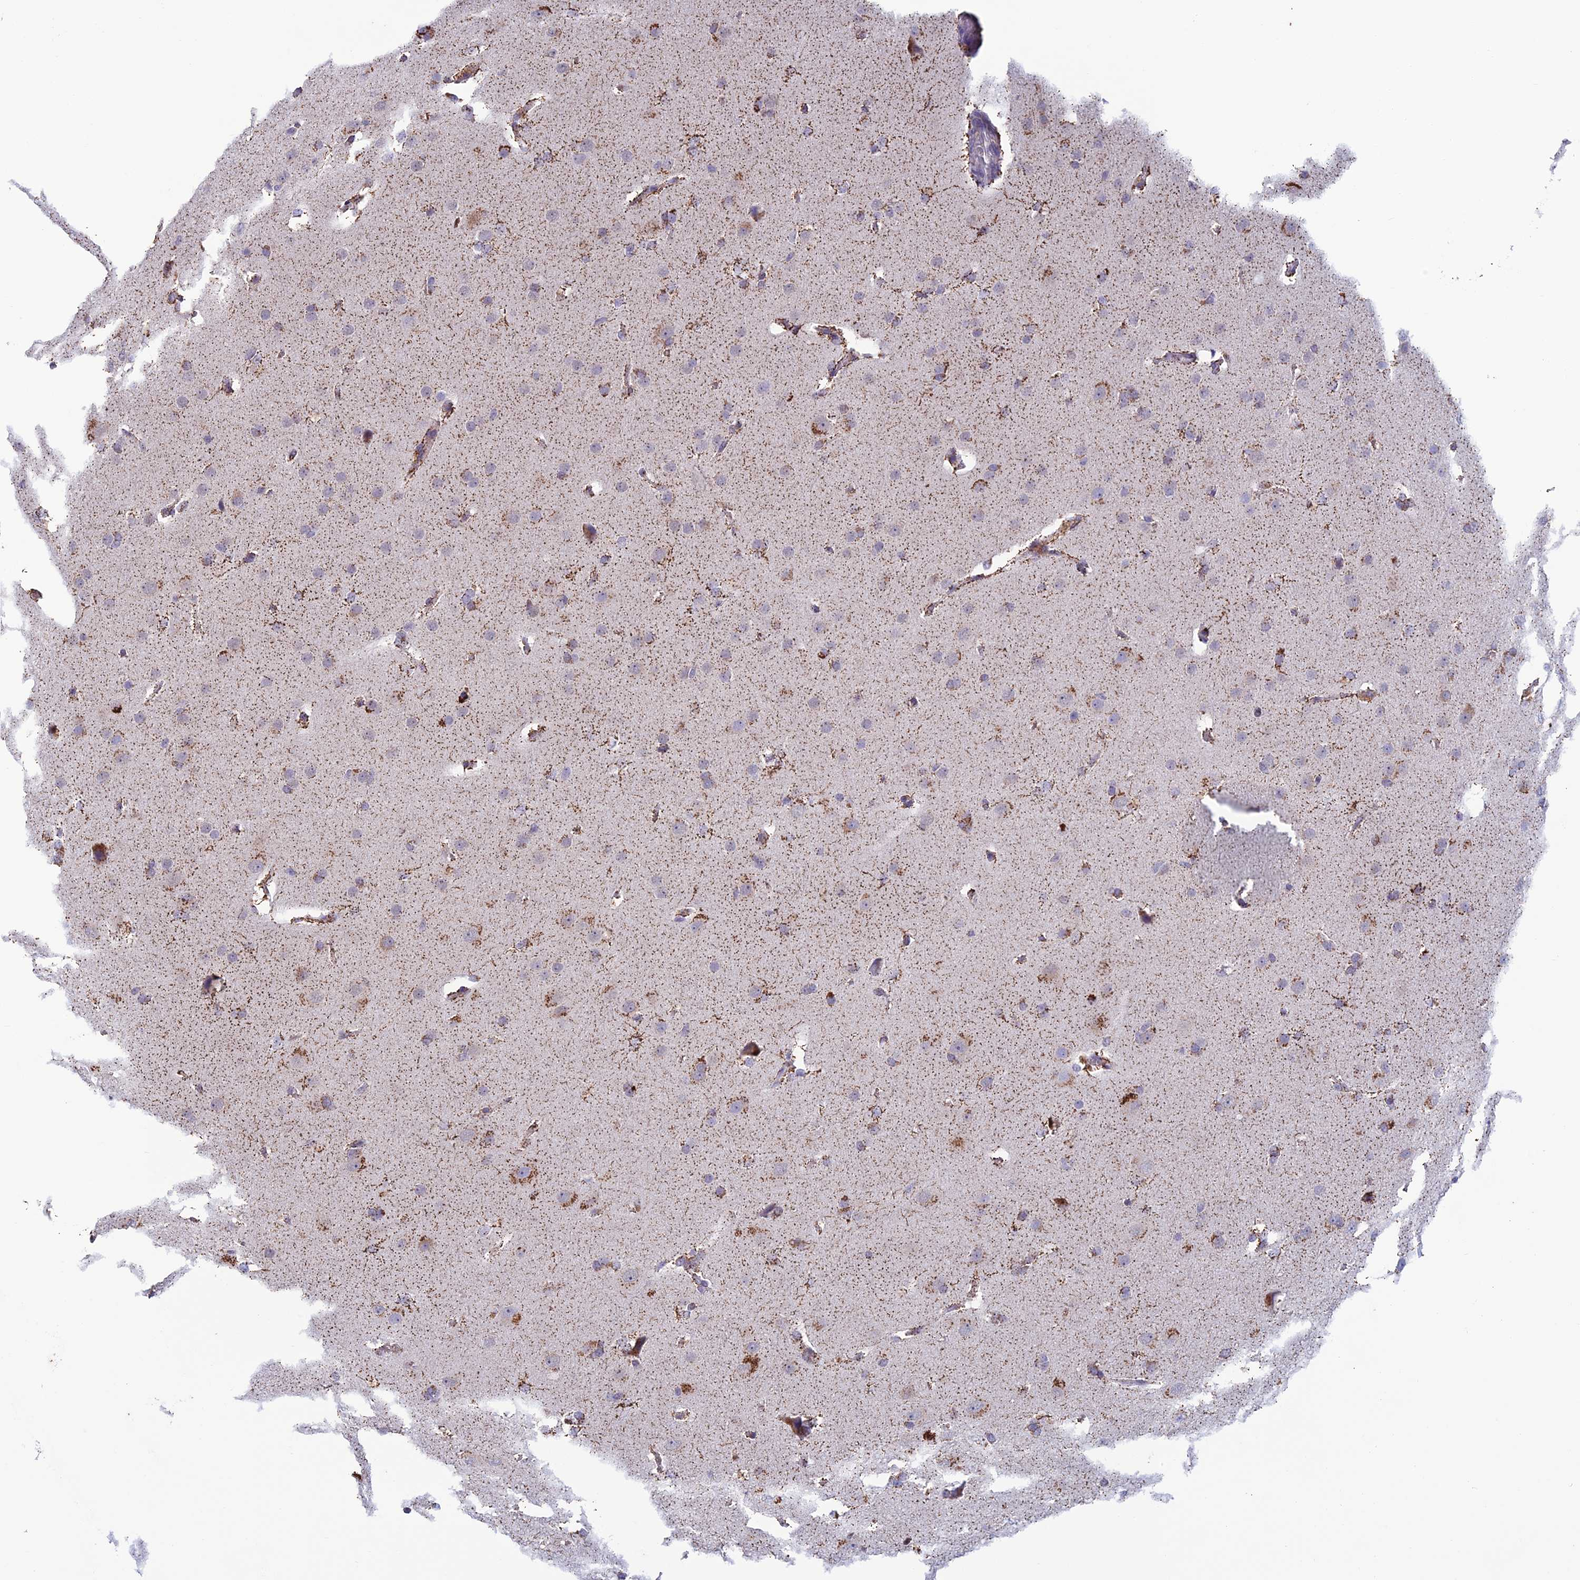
{"staining": {"intensity": "moderate", "quantity": "25%-75%", "location": "cytoplasmic/membranous"}, "tissue": "glioma", "cell_type": "Tumor cells", "image_type": "cancer", "snomed": [{"axis": "morphology", "description": "Glioma, malignant, Low grade"}, {"axis": "topography", "description": "Brain"}], "caption": "DAB (3,3'-diaminobenzidine) immunohistochemical staining of malignant glioma (low-grade) exhibits moderate cytoplasmic/membranous protein staining in about 25%-75% of tumor cells.", "gene": "ZNG1B", "patient": {"sex": "female", "age": 37}}